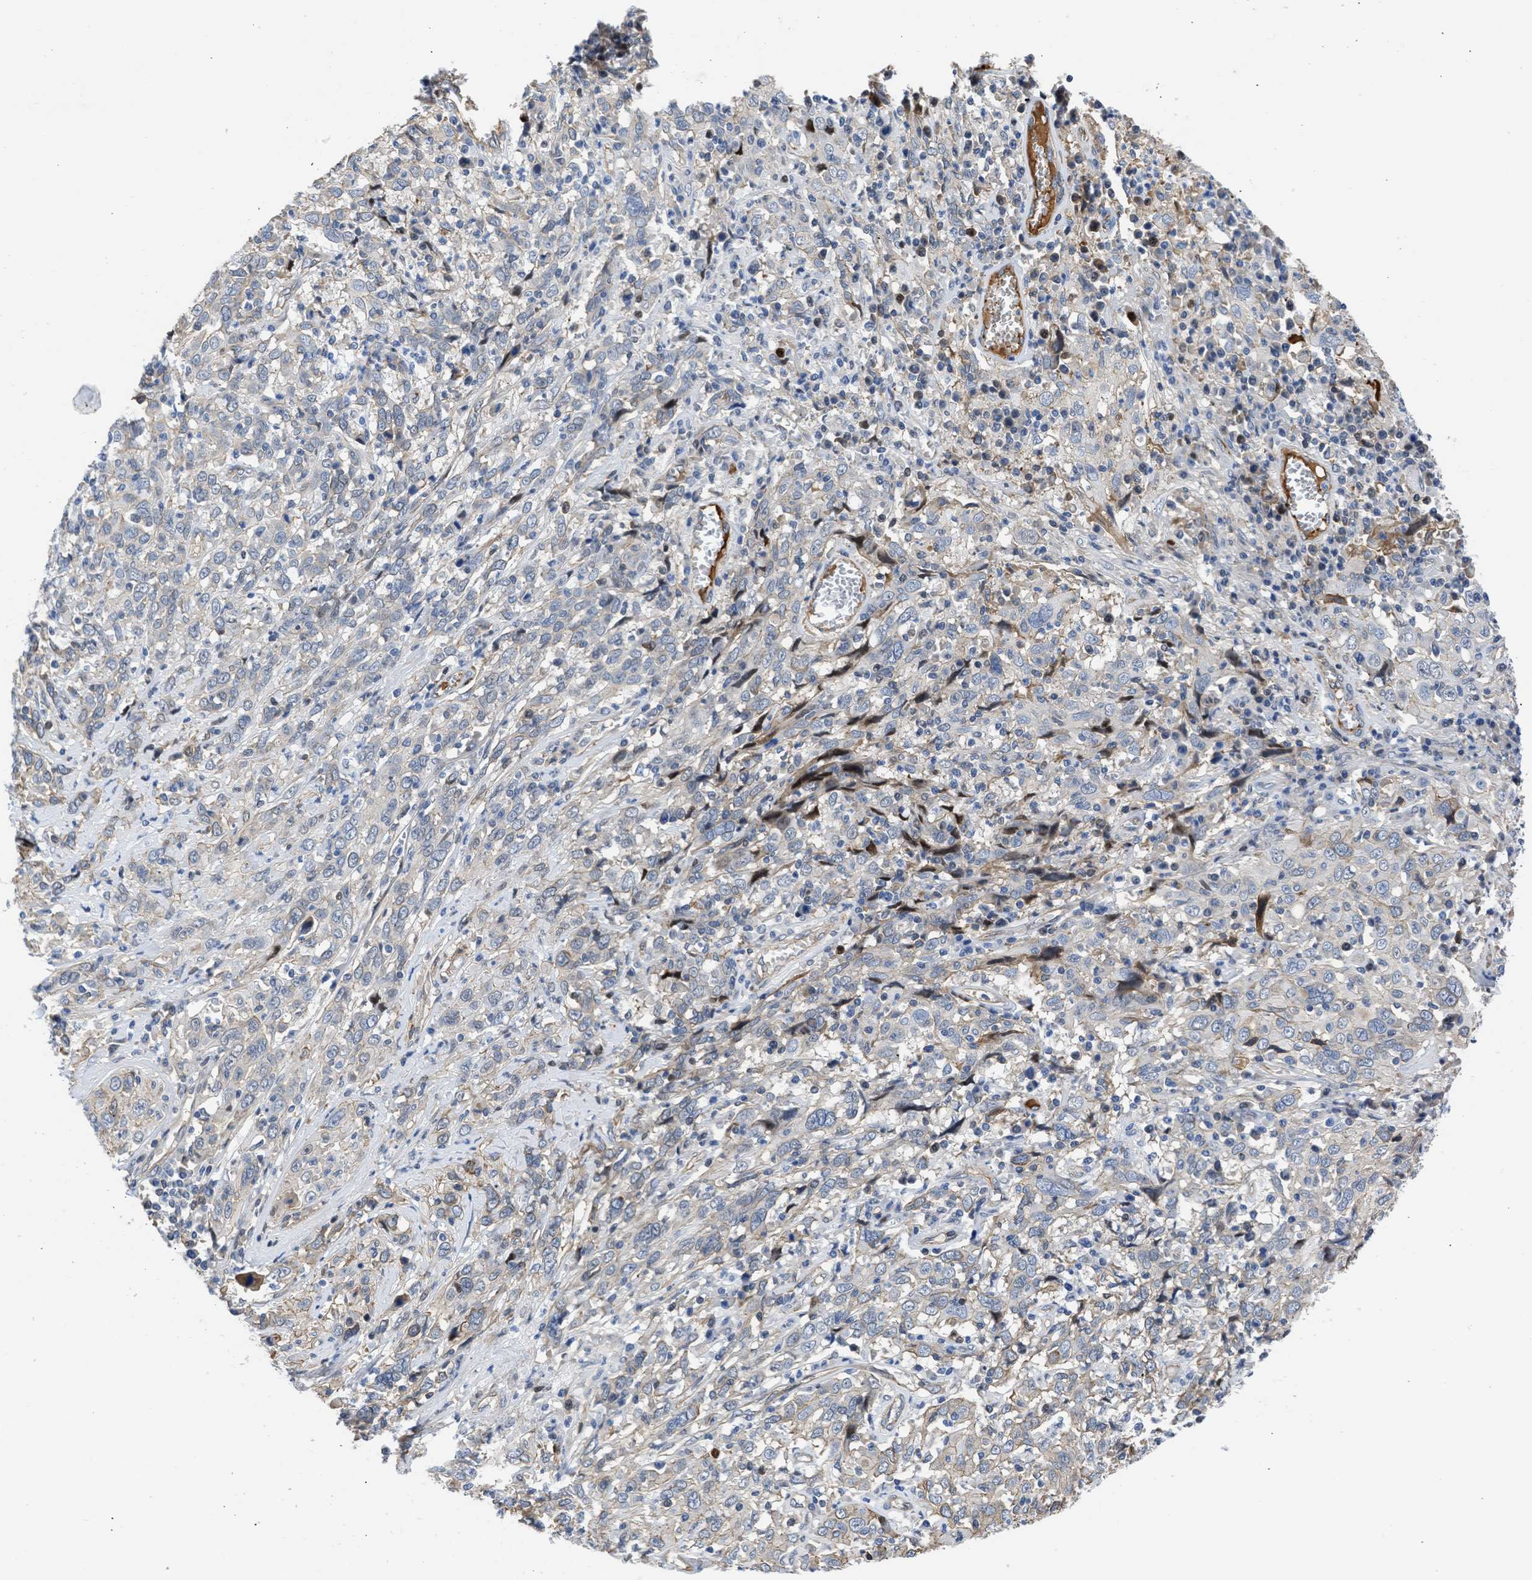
{"staining": {"intensity": "weak", "quantity": "<25%", "location": "cytoplasmic/membranous"}, "tissue": "cervical cancer", "cell_type": "Tumor cells", "image_type": "cancer", "snomed": [{"axis": "morphology", "description": "Squamous cell carcinoma, NOS"}, {"axis": "topography", "description": "Cervix"}], "caption": "Human cervical squamous cell carcinoma stained for a protein using immunohistochemistry (IHC) reveals no positivity in tumor cells.", "gene": "MAS1L", "patient": {"sex": "female", "age": 46}}